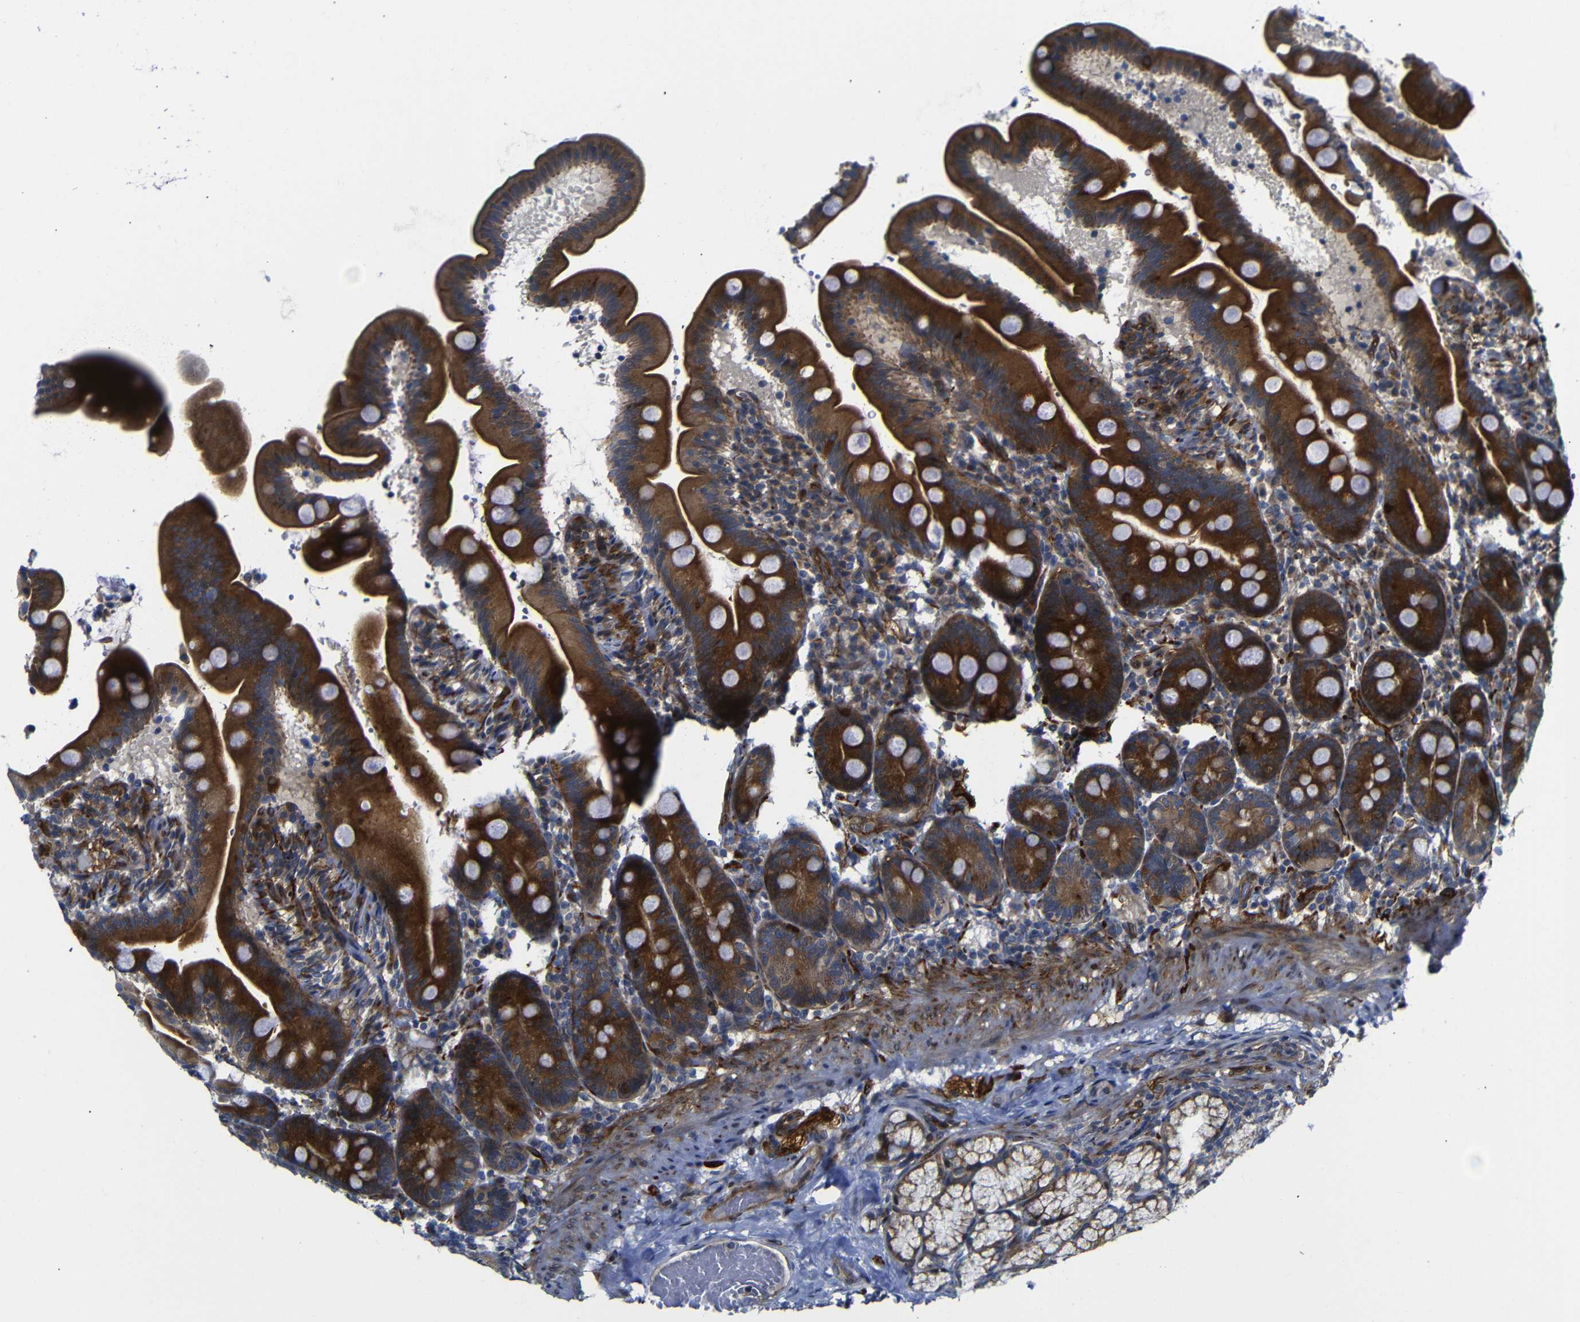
{"staining": {"intensity": "strong", "quantity": ">75%", "location": "cytoplasmic/membranous"}, "tissue": "duodenum", "cell_type": "Glandular cells", "image_type": "normal", "snomed": [{"axis": "morphology", "description": "Normal tissue, NOS"}, {"axis": "topography", "description": "Duodenum"}], "caption": "An IHC image of normal tissue is shown. Protein staining in brown shows strong cytoplasmic/membranous positivity in duodenum within glandular cells.", "gene": "PARP14", "patient": {"sex": "male", "age": 54}}